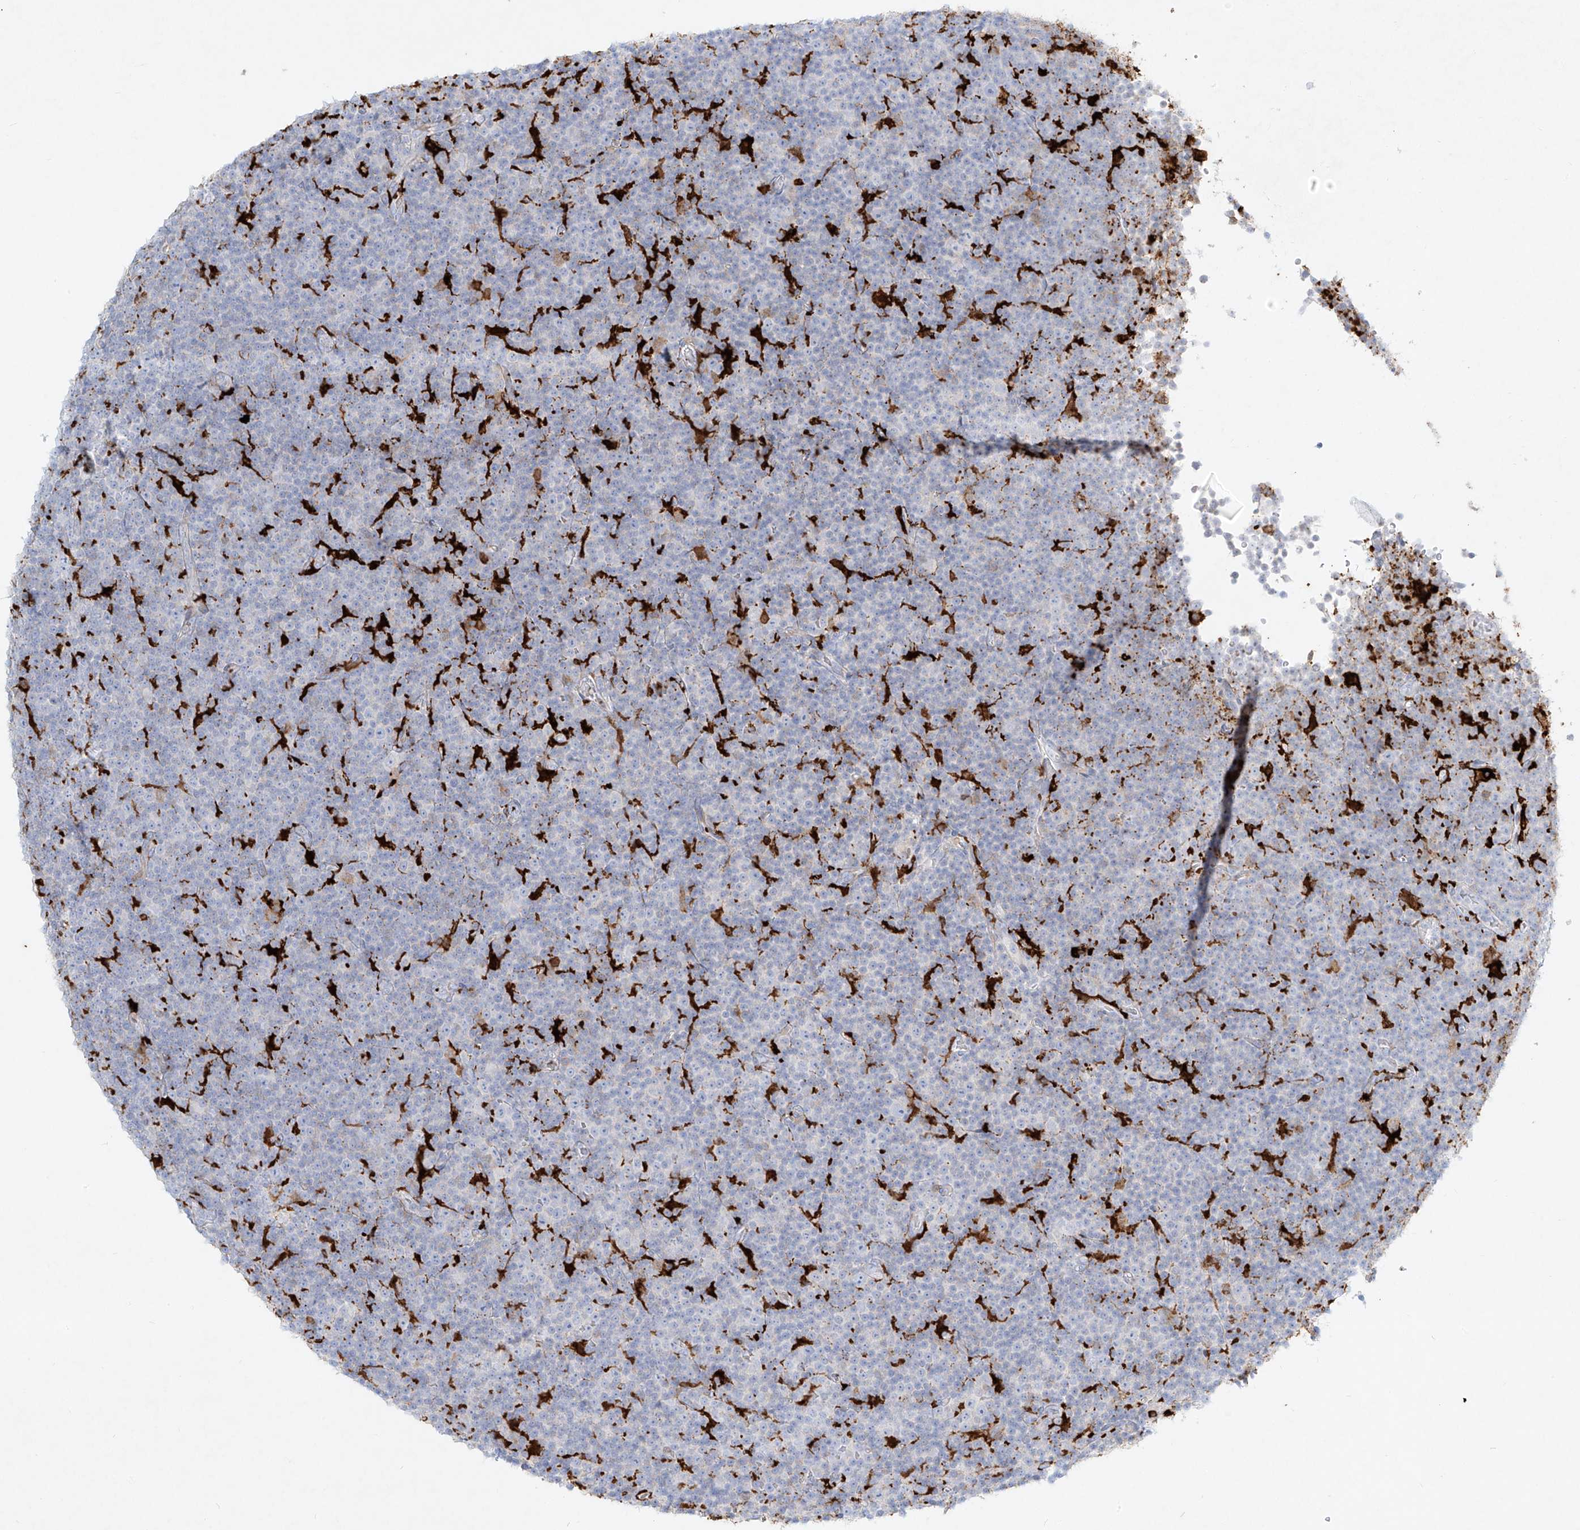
{"staining": {"intensity": "negative", "quantity": "none", "location": "none"}, "tissue": "lymphoma", "cell_type": "Tumor cells", "image_type": "cancer", "snomed": [{"axis": "morphology", "description": "Malignant lymphoma, non-Hodgkin's type, Low grade"}, {"axis": "topography", "description": "Lymph node"}], "caption": "Image shows no protein positivity in tumor cells of lymphoma tissue. The staining was performed using DAB (3,3'-diaminobenzidine) to visualize the protein expression in brown, while the nuclei were stained in blue with hematoxylin (Magnification: 20x).", "gene": "PLEK", "patient": {"sex": "female", "age": 67}}